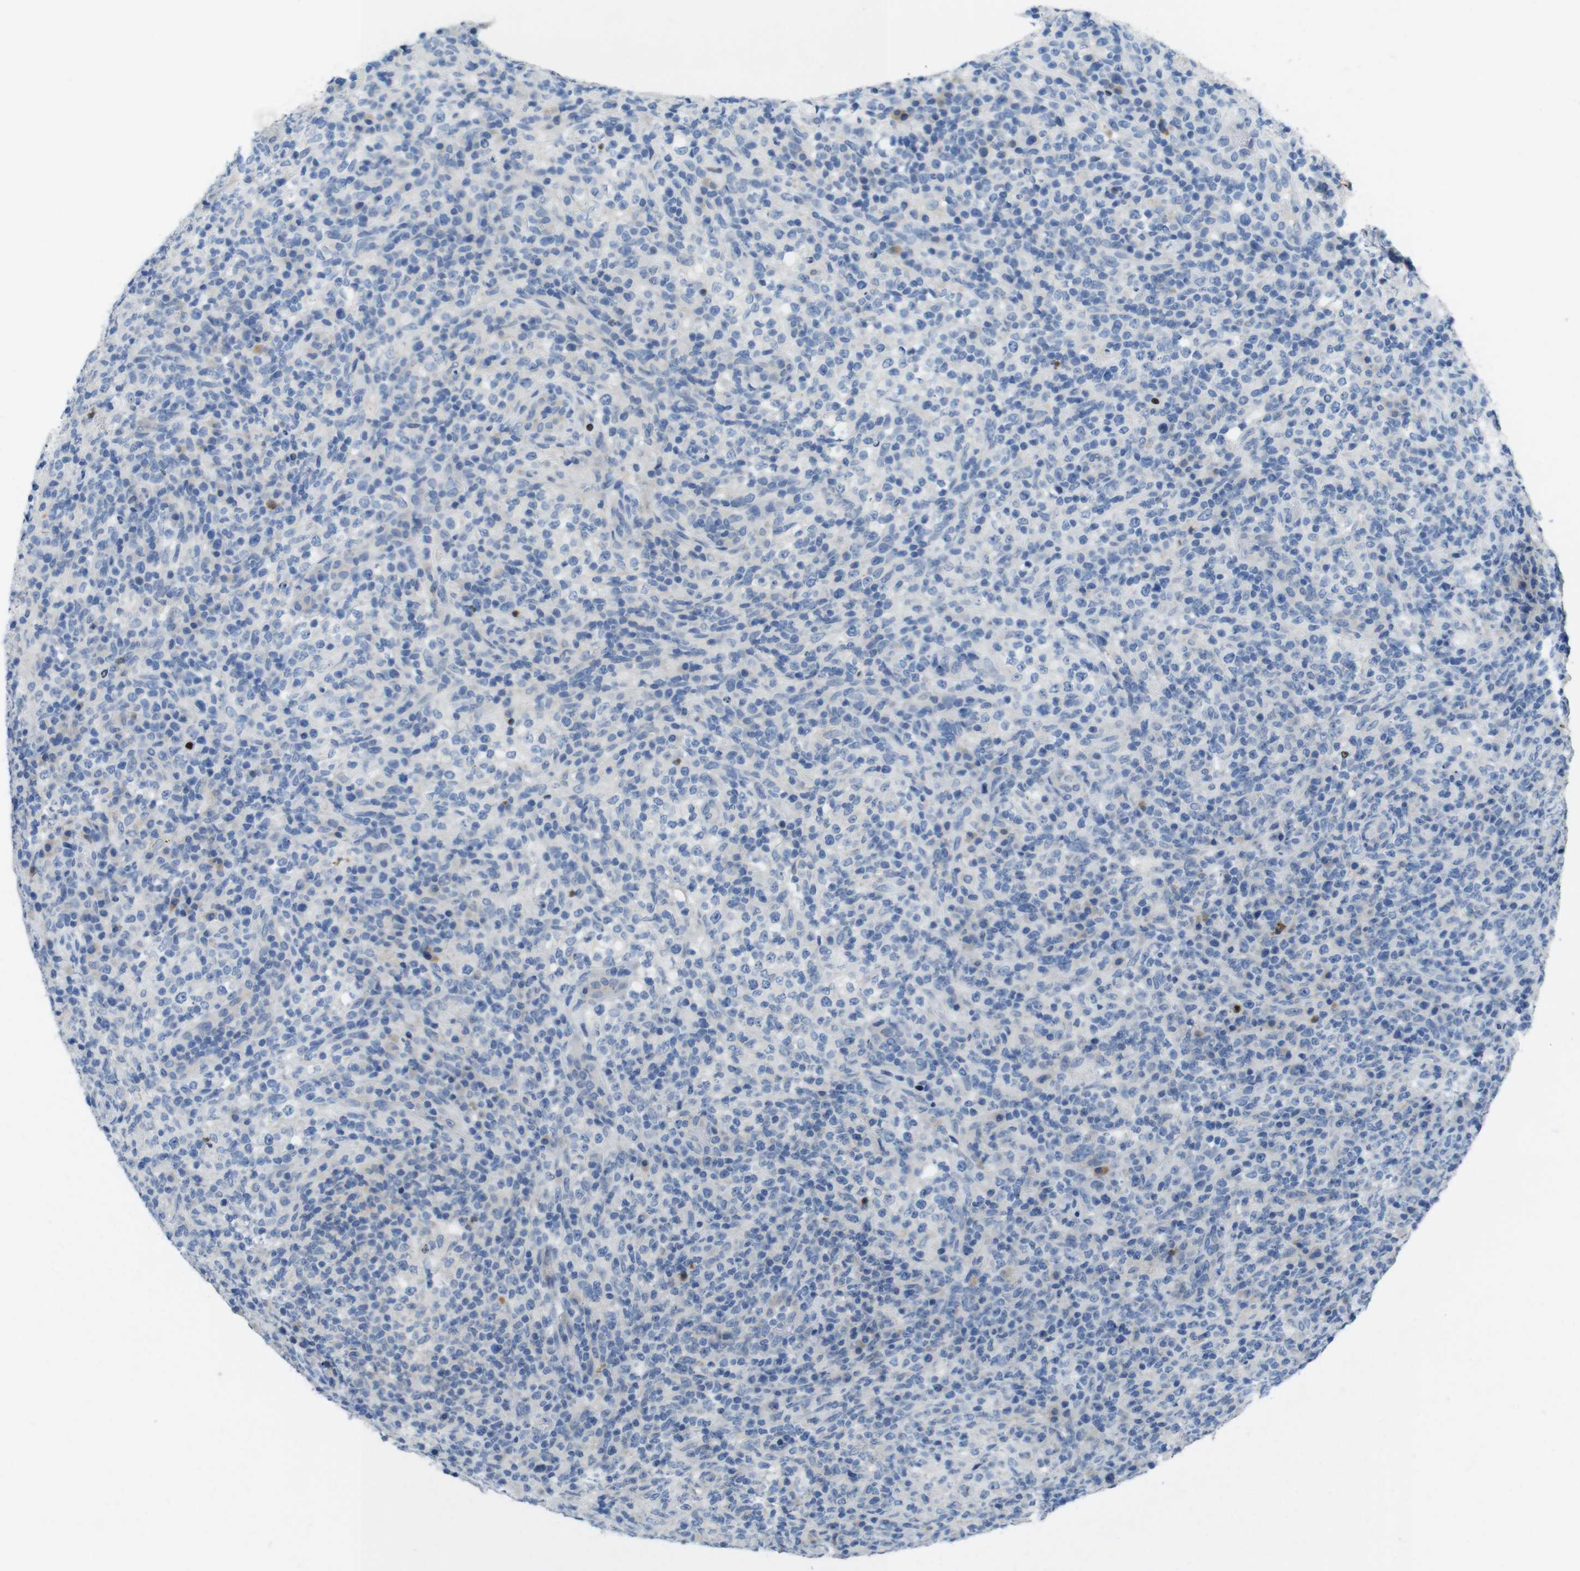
{"staining": {"intensity": "negative", "quantity": "none", "location": "none"}, "tissue": "lymphoma", "cell_type": "Tumor cells", "image_type": "cancer", "snomed": [{"axis": "morphology", "description": "Malignant lymphoma, non-Hodgkin's type, High grade"}, {"axis": "topography", "description": "Lymph node"}], "caption": "Immunohistochemistry micrograph of human lymphoma stained for a protein (brown), which reveals no positivity in tumor cells.", "gene": "TJP3", "patient": {"sex": "female", "age": 76}}